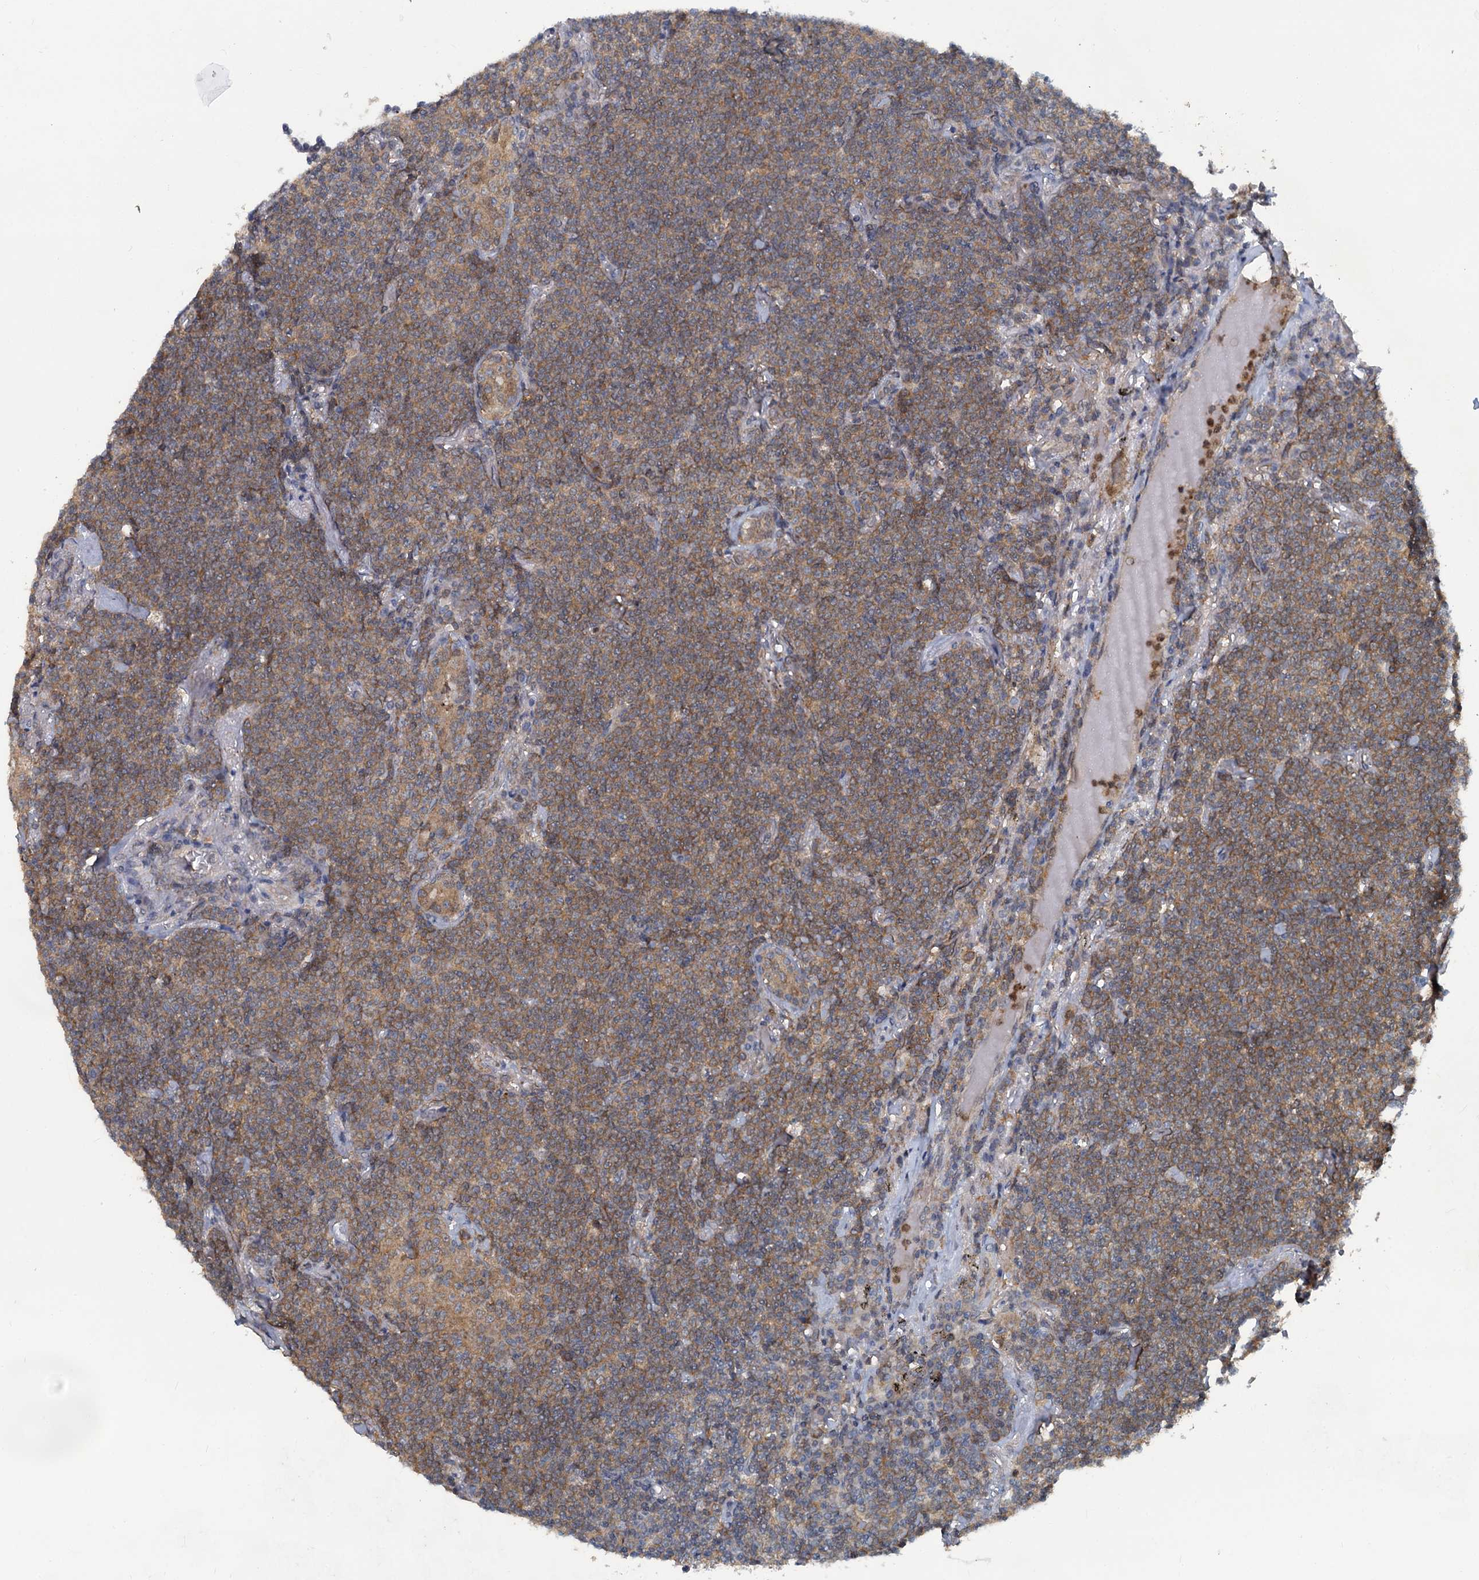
{"staining": {"intensity": "moderate", "quantity": ">75%", "location": "cytoplasmic/membranous"}, "tissue": "lymphoma", "cell_type": "Tumor cells", "image_type": "cancer", "snomed": [{"axis": "morphology", "description": "Malignant lymphoma, non-Hodgkin's type, Low grade"}, {"axis": "topography", "description": "Lung"}], "caption": "Lymphoma stained for a protein (brown) exhibits moderate cytoplasmic/membranous positive expression in about >75% of tumor cells.", "gene": "GCLM", "patient": {"sex": "female", "age": 71}}